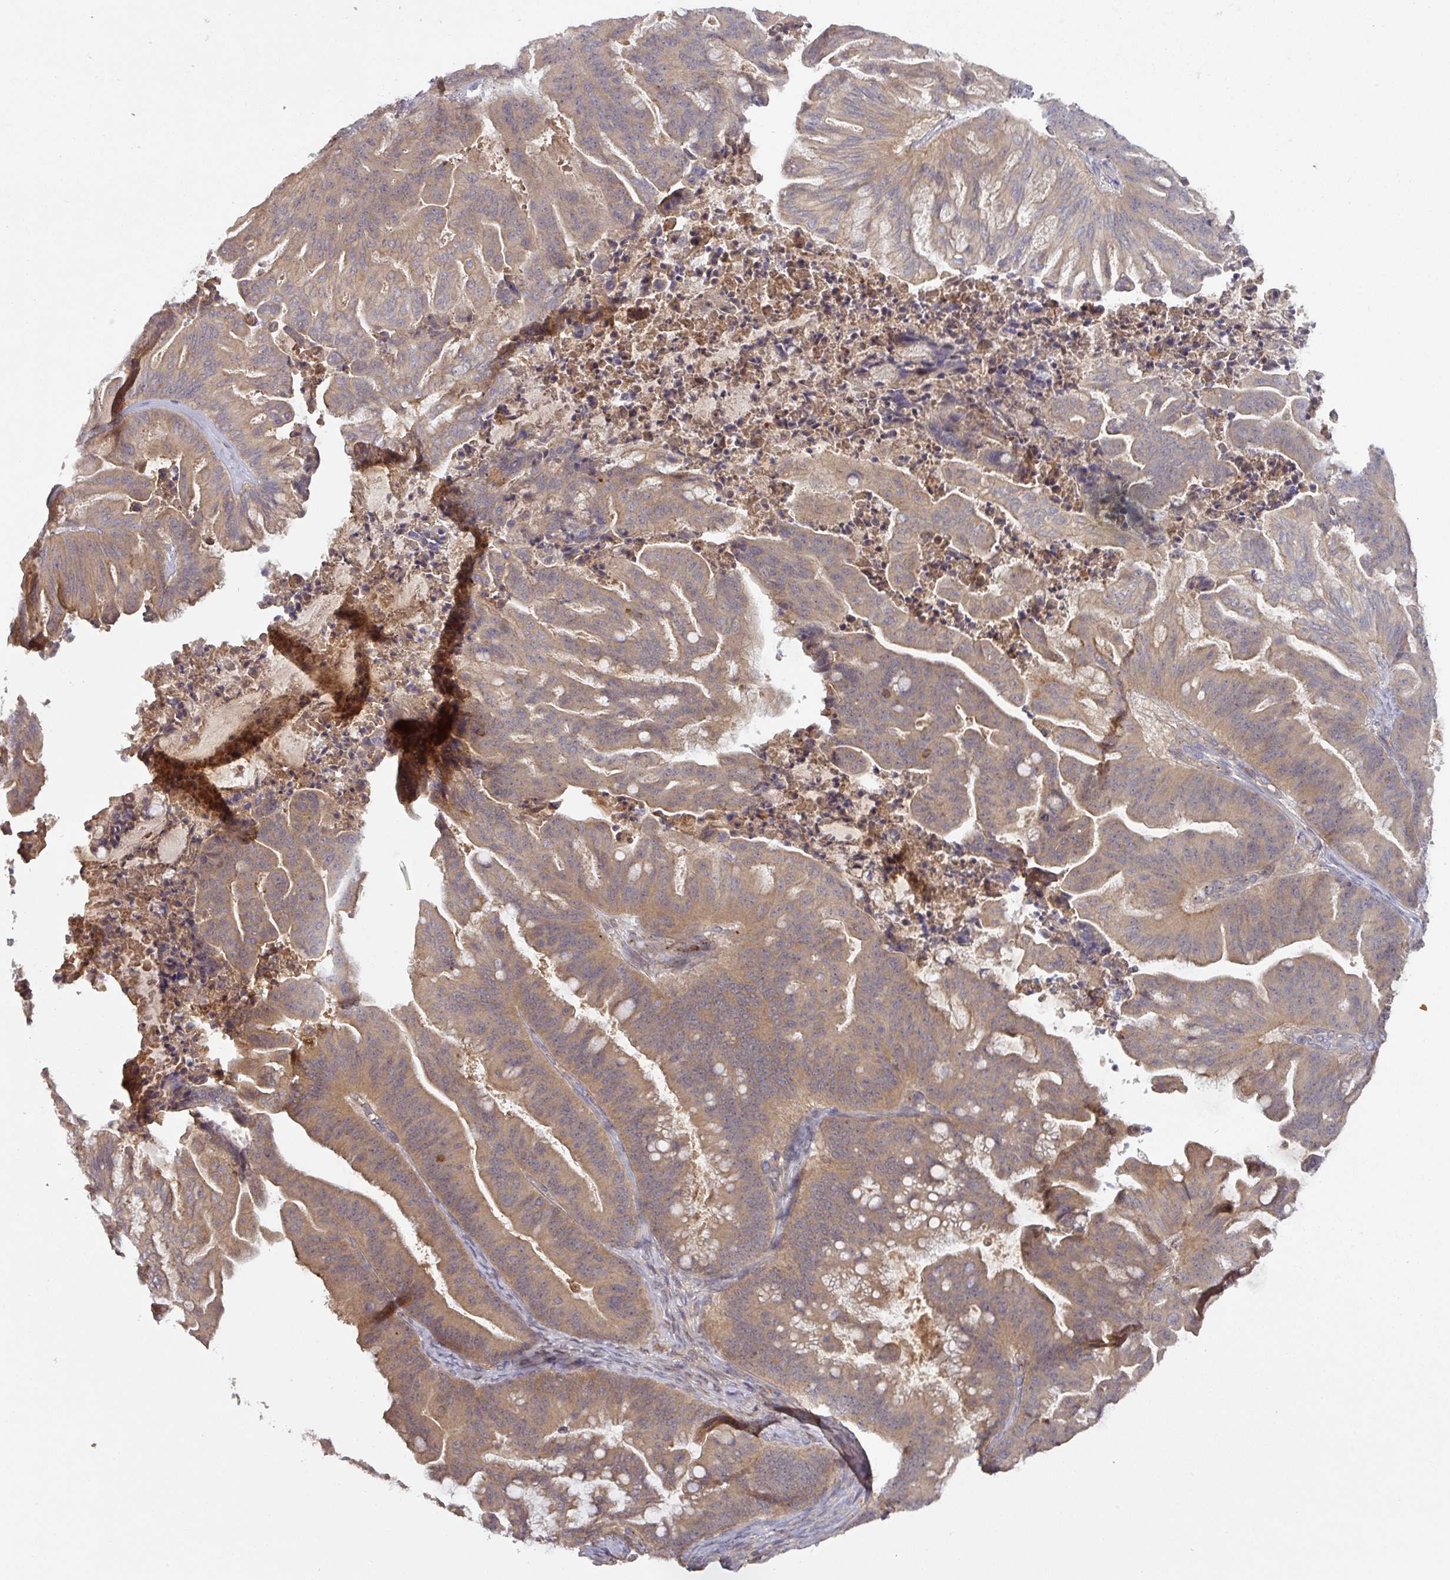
{"staining": {"intensity": "moderate", "quantity": ">75%", "location": "cytoplasmic/membranous"}, "tissue": "ovarian cancer", "cell_type": "Tumor cells", "image_type": "cancer", "snomed": [{"axis": "morphology", "description": "Cystadenocarcinoma, mucinous, NOS"}, {"axis": "topography", "description": "Ovary"}], "caption": "Mucinous cystadenocarcinoma (ovarian) stained with a protein marker exhibits moderate staining in tumor cells.", "gene": "CCDC121", "patient": {"sex": "female", "age": 67}}